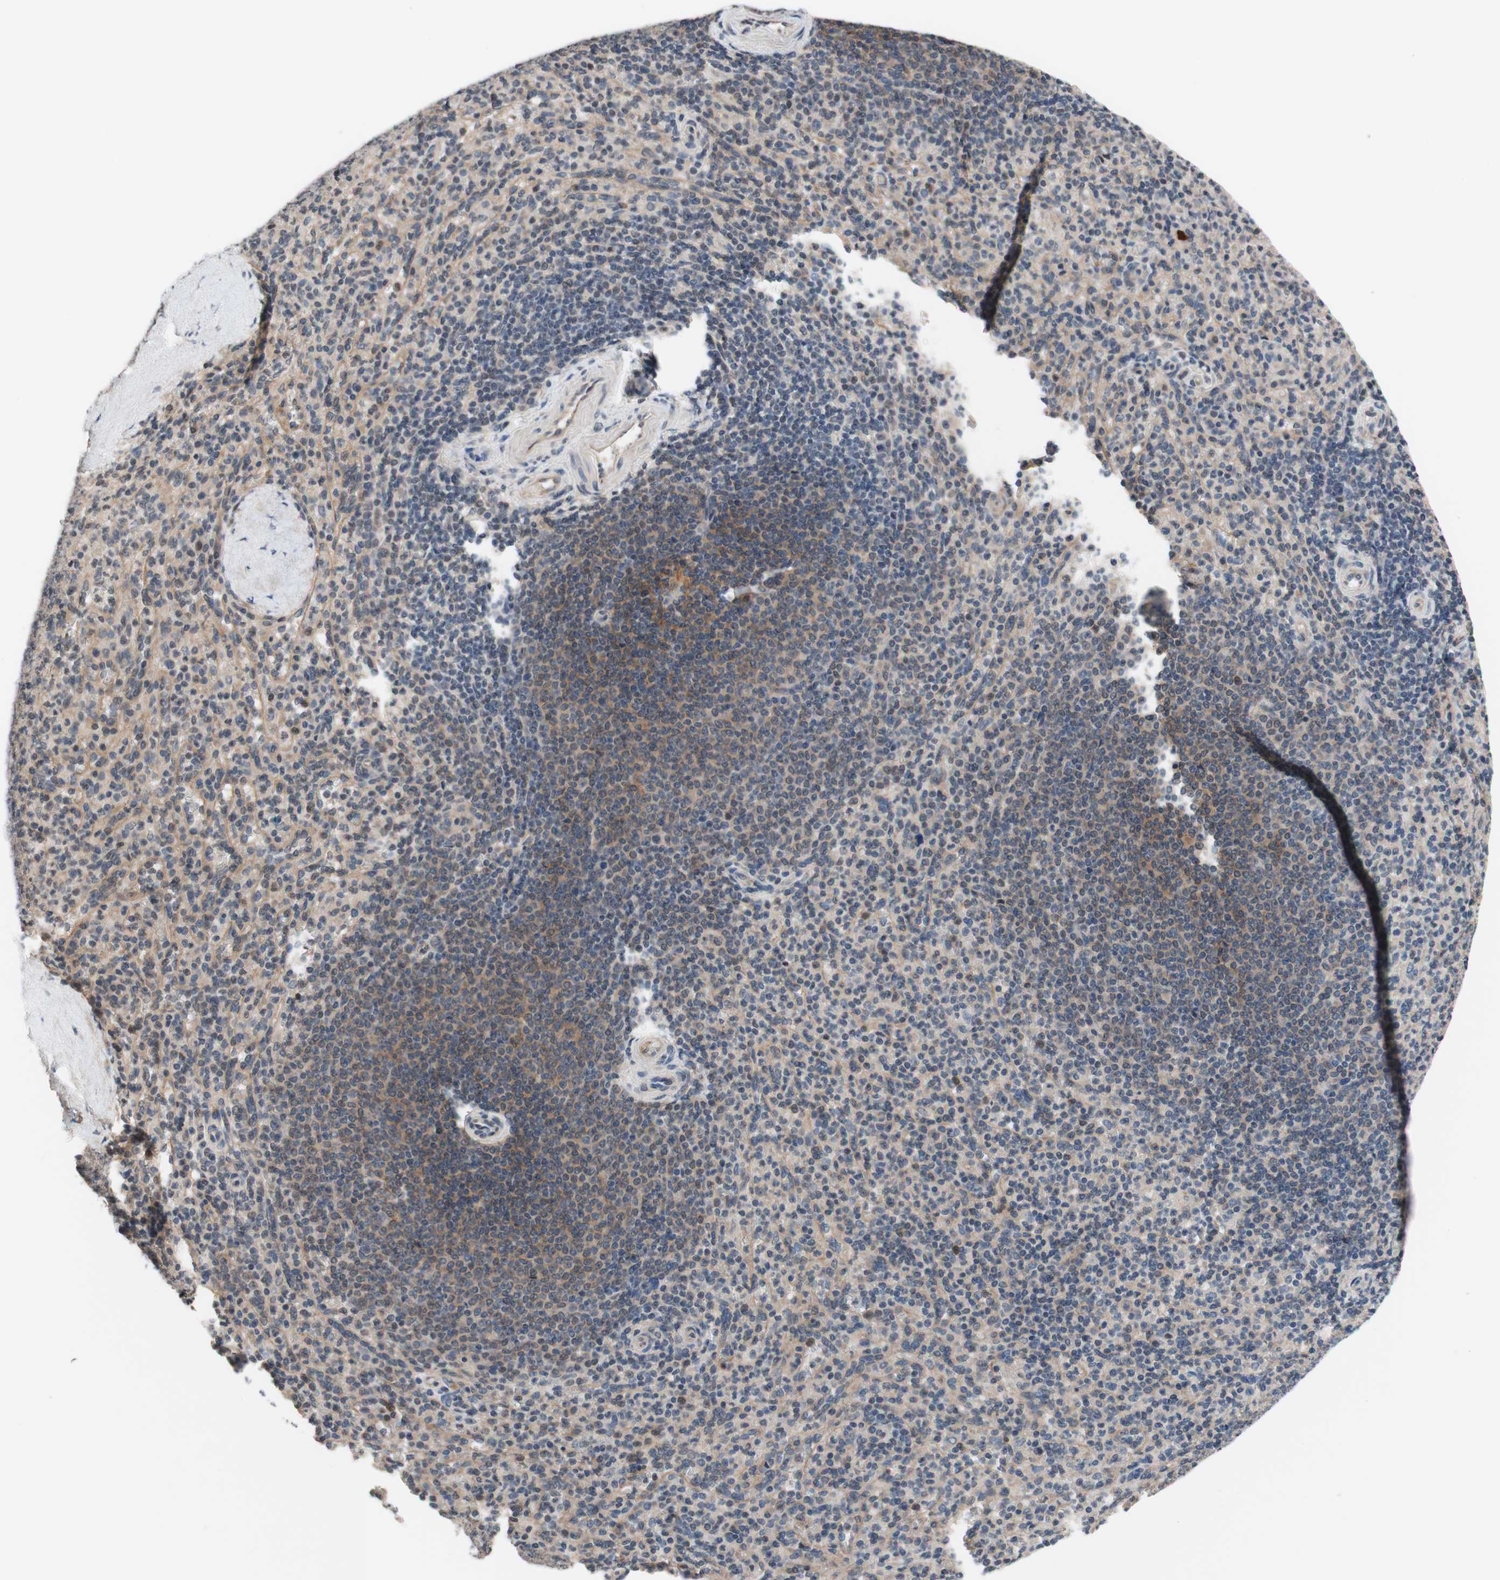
{"staining": {"intensity": "weak", "quantity": "<25%", "location": "cytoplasmic/membranous"}, "tissue": "spleen", "cell_type": "Cells in red pulp", "image_type": "normal", "snomed": [{"axis": "morphology", "description": "Normal tissue, NOS"}, {"axis": "topography", "description": "Spleen"}], "caption": "This image is of unremarkable spleen stained with immunohistochemistry (IHC) to label a protein in brown with the nuclei are counter-stained blue. There is no staining in cells in red pulp. (Stains: DAB immunohistochemistry with hematoxylin counter stain, Microscopy: brightfield microscopy at high magnification).", "gene": "CD55", "patient": {"sex": "male", "age": 36}}